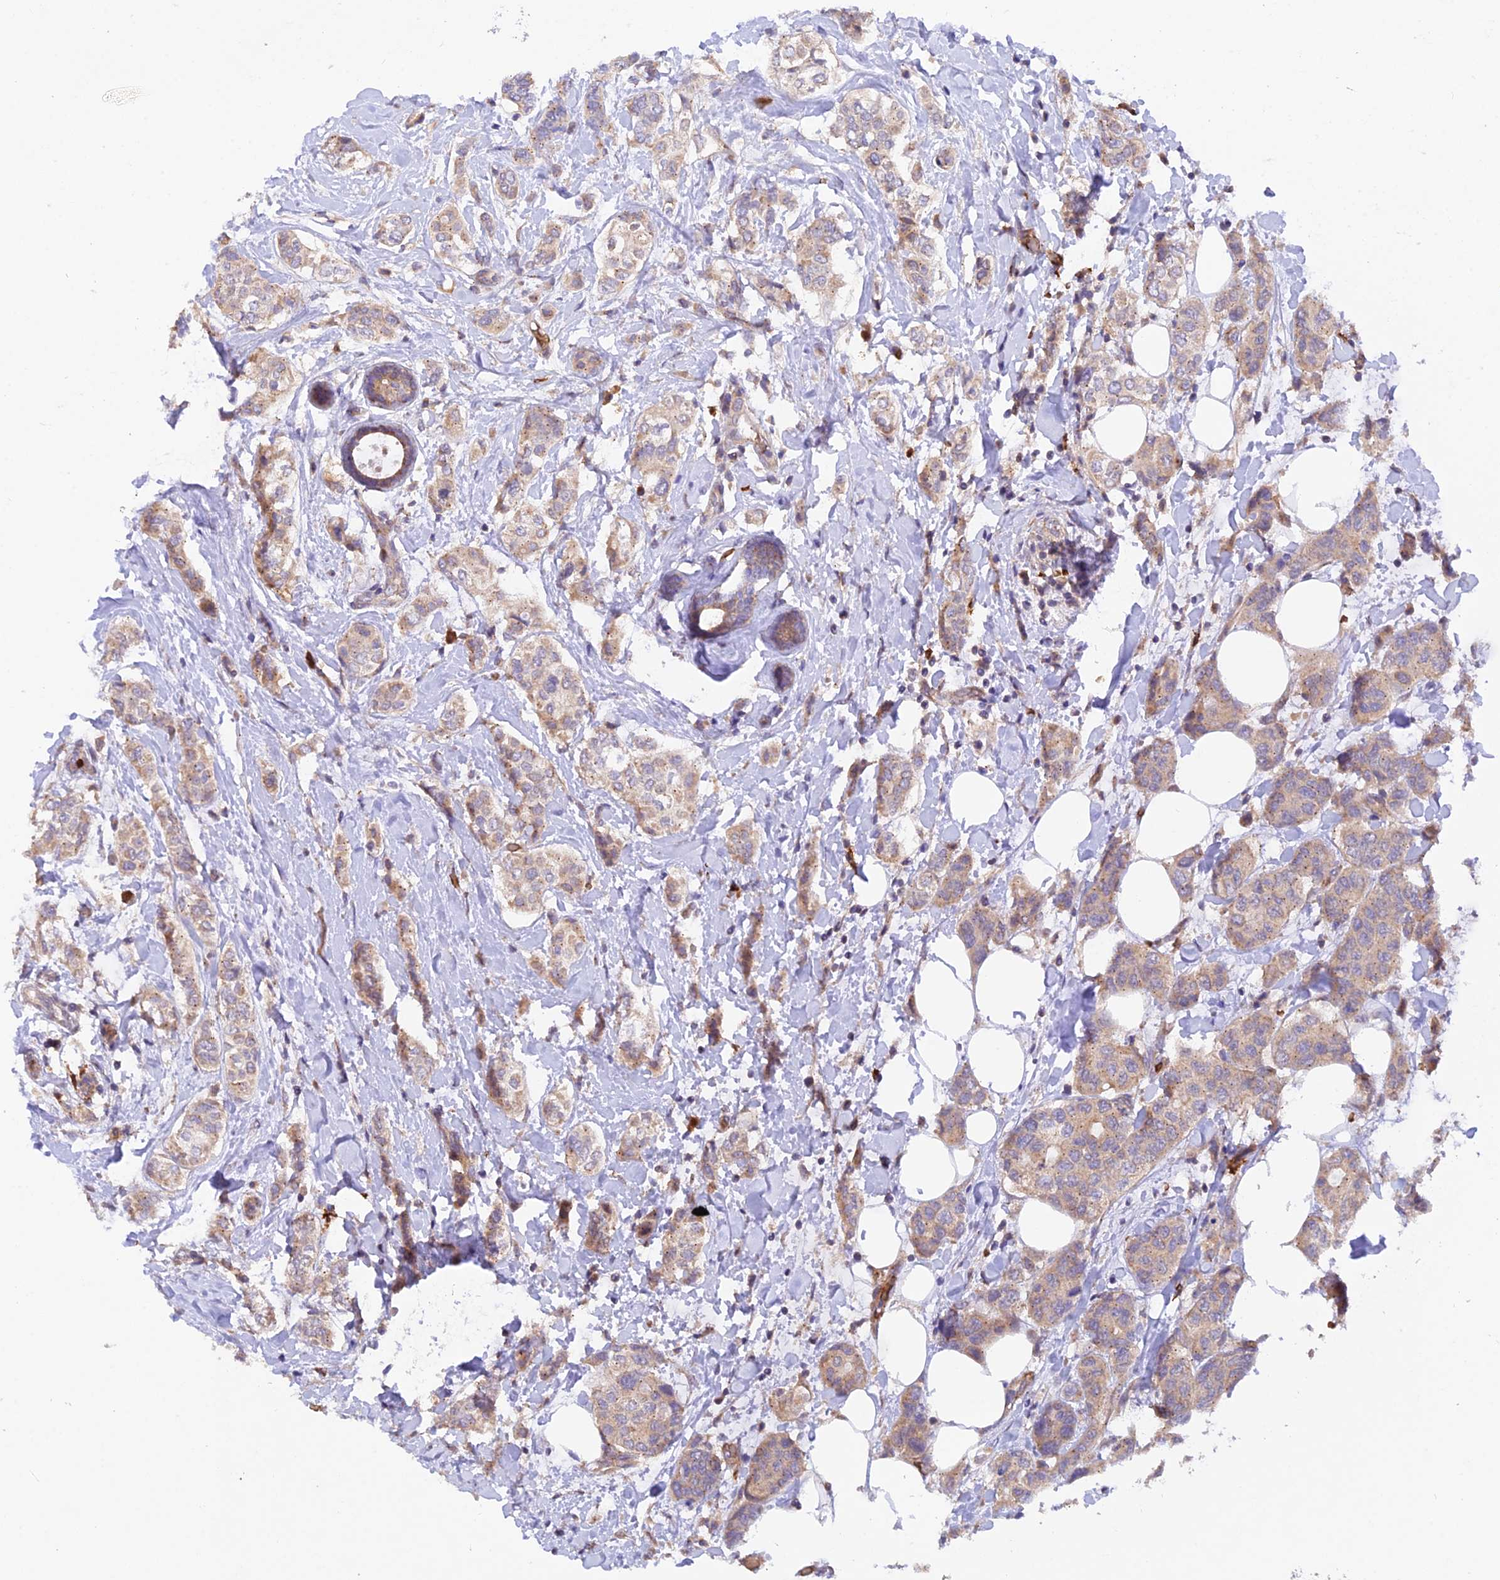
{"staining": {"intensity": "weak", "quantity": "25%-75%", "location": "cytoplasmic/membranous"}, "tissue": "breast cancer", "cell_type": "Tumor cells", "image_type": "cancer", "snomed": [{"axis": "morphology", "description": "Lobular carcinoma"}, {"axis": "topography", "description": "Breast"}], "caption": "Tumor cells display weak cytoplasmic/membranous expression in approximately 25%-75% of cells in lobular carcinoma (breast). Using DAB (3,3'-diaminobenzidine) (brown) and hematoxylin (blue) stains, captured at high magnification using brightfield microscopy.", "gene": "WDFY4", "patient": {"sex": "female", "age": 51}}